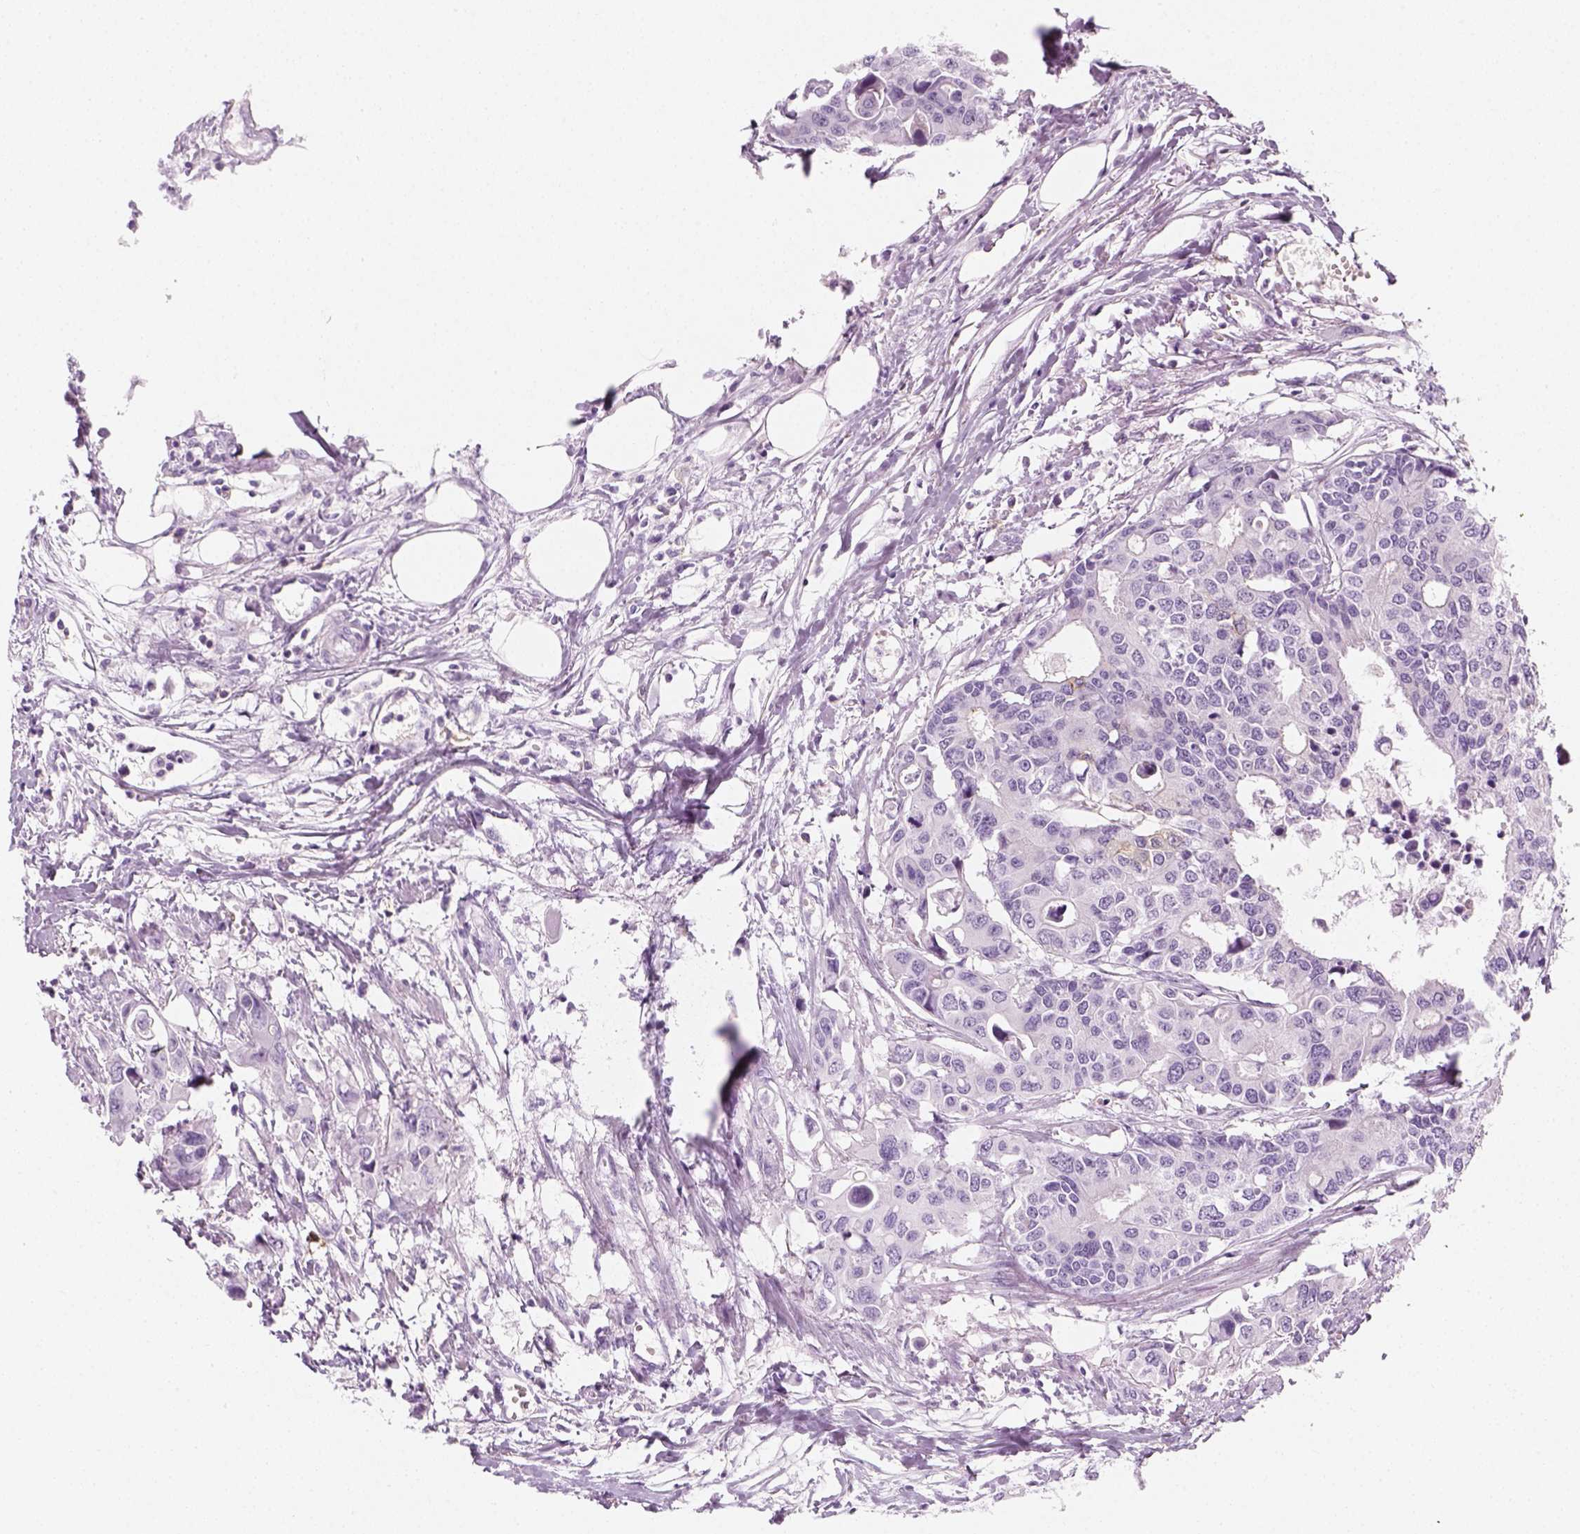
{"staining": {"intensity": "negative", "quantity": "none", "location": "none"}, "tissue": "colorectal cancer", "cell_type": "Tumor cells", "image_type": "cancer", "snomed": [{"axis": "morphology", "description": "Adenocarcinoma, NOS"}, {"axis": "topography", "description": "Colon"}], "caption": "Photomicrograph shows no protein positivity in tumor cells of colorectal cancer (adenocarcinoma) tissue.", "gene": "AQP3", "patient": {"sex": "male", "age": 77}}